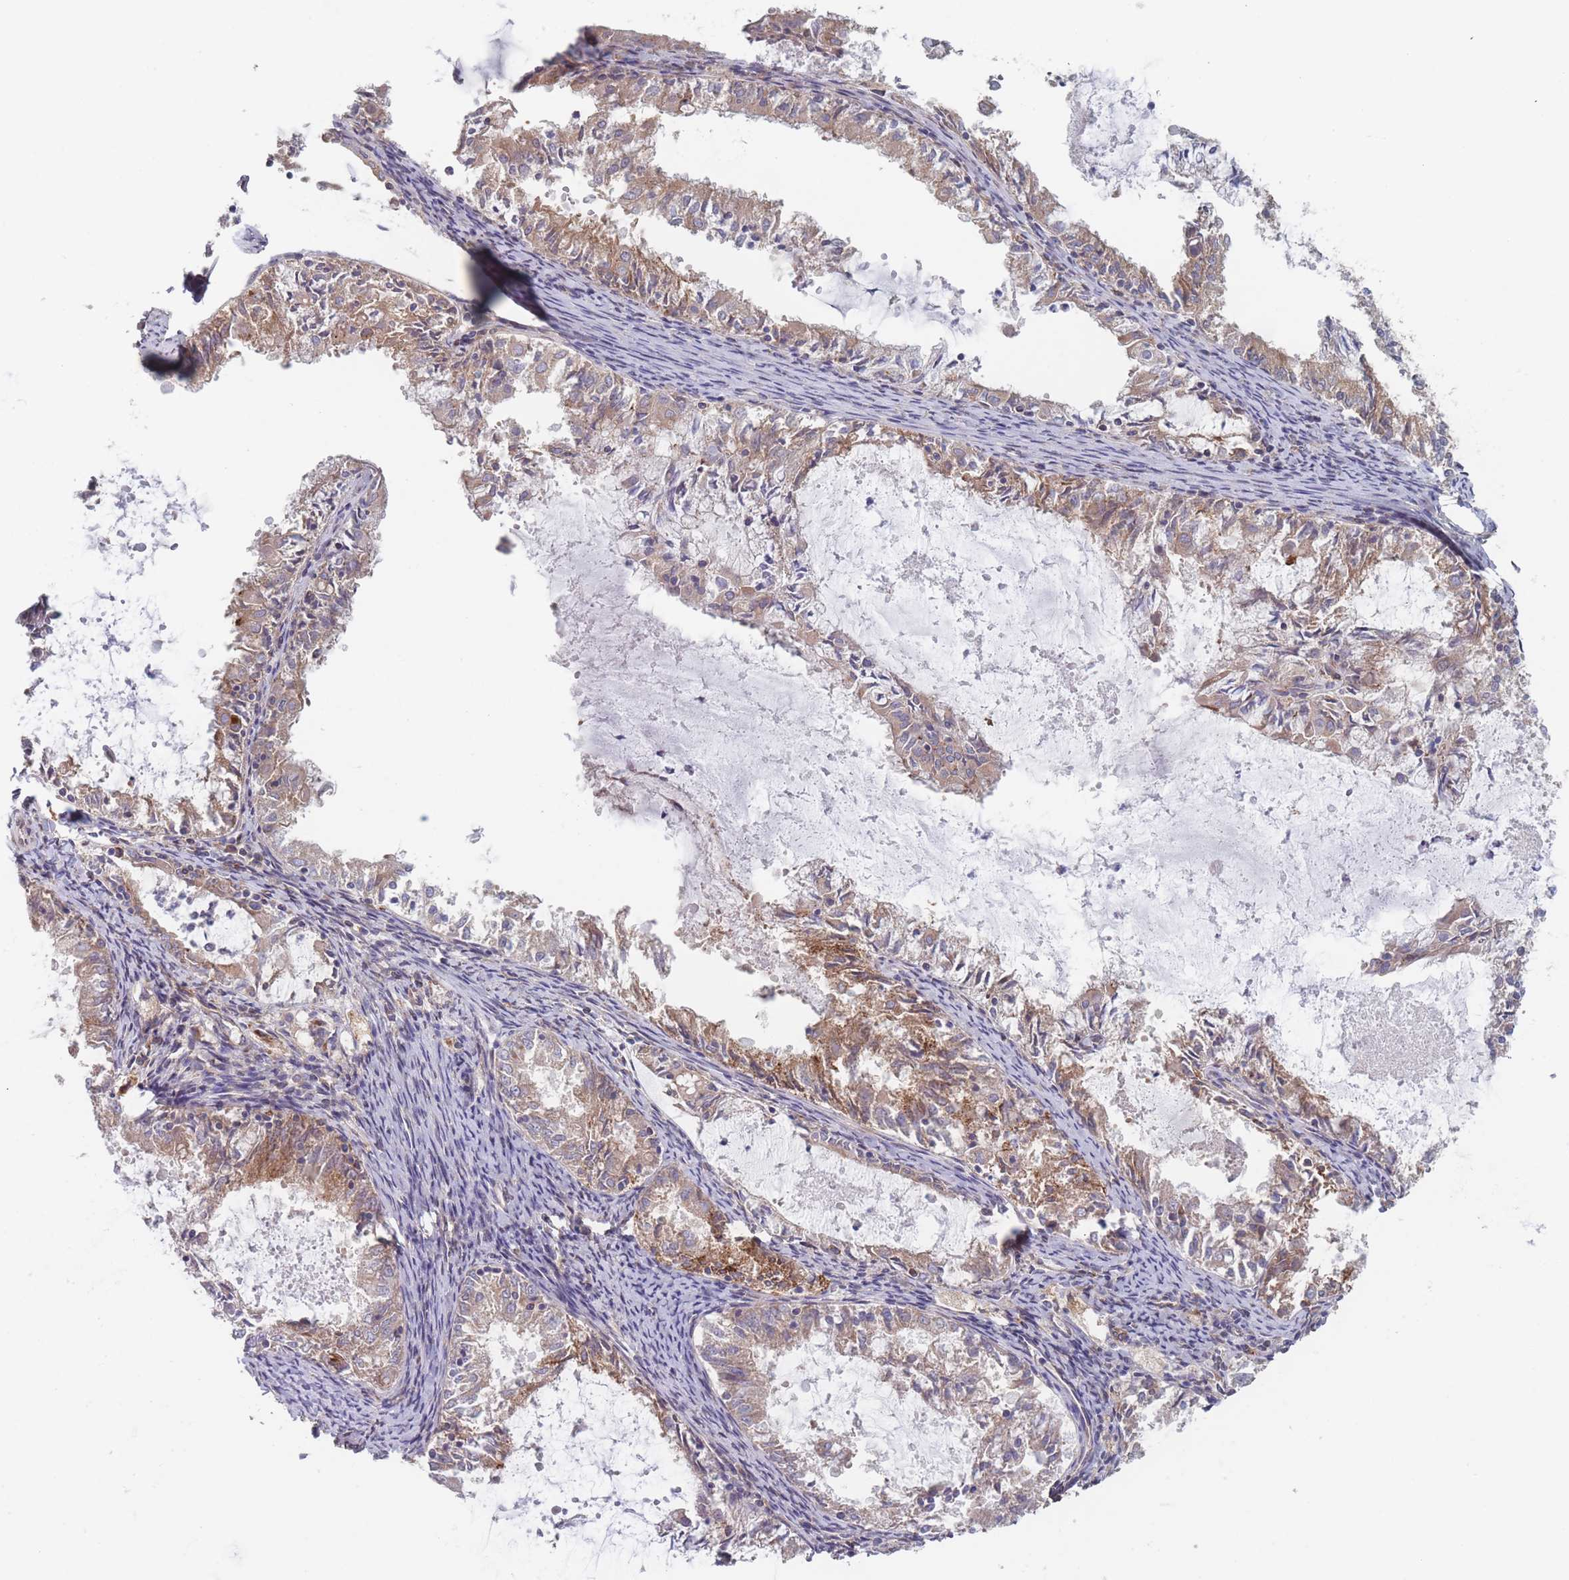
{"staining": {"intensity": "moderate", "quantity": ">75%", "location": "cytoplasmic/membranous"}, "tissue": "endometrial cancer", "cell_type": "Tumor cells", "image_type": "cancer", "snomed": [{"axis": "morphology", "description": "Adenocarcinoma, NOS"}, {"axis": "topography", "description": "Endometrium"}], "caption": "Moderate cytoplasmic/membranous expression for a protein is identified in about >75% of tumor cells of endometrial adenocarcinoma using IHC.", "gene": "KDSR", "patient": {"sex": "female", "age": 57}}